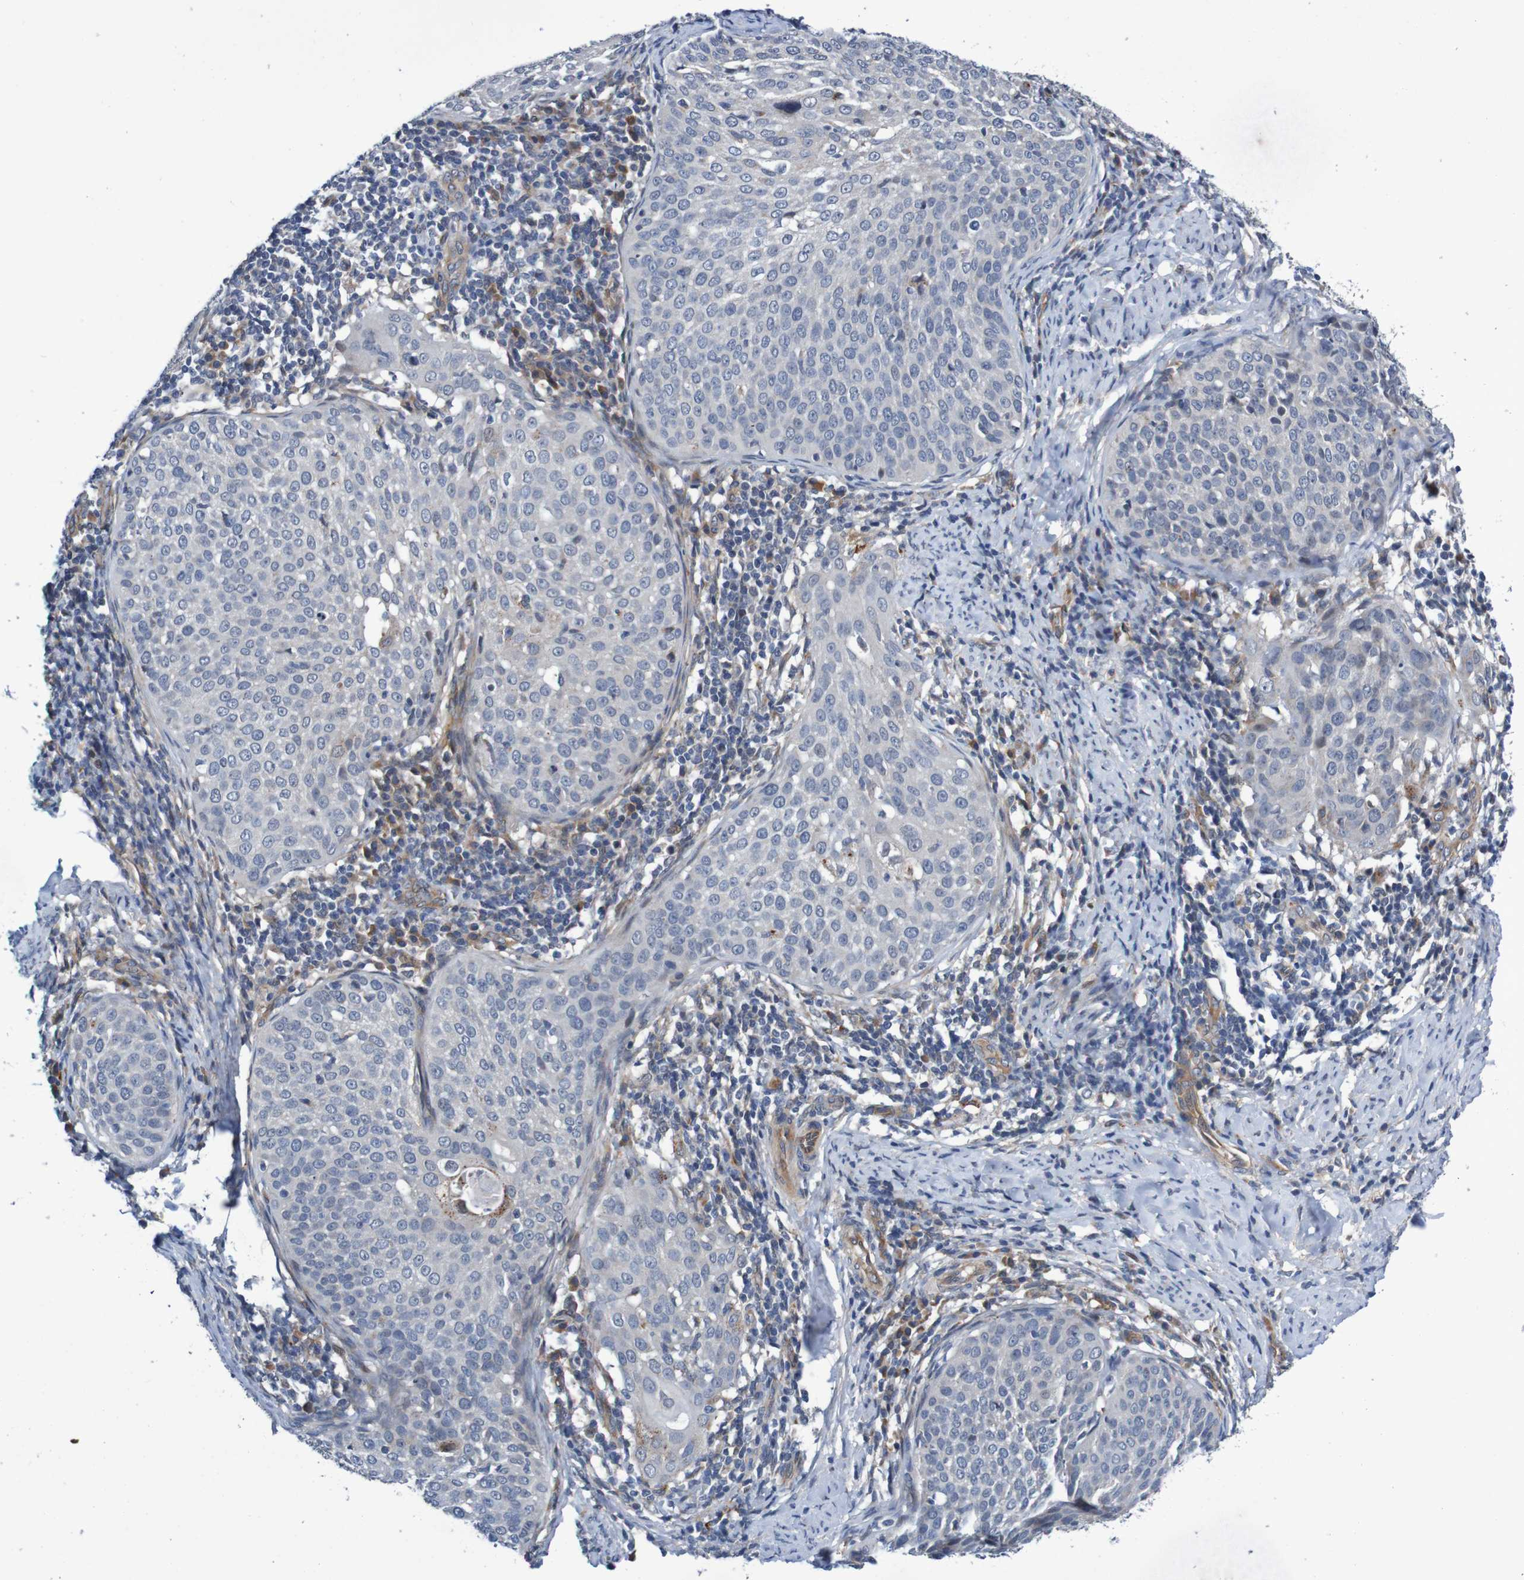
{"staining": {"intensity": "negative", "quantity": "none", "location": "none"}, "tissue": "cervical cancer", "cell_type": "Tumor cells", "image_type": "cancer", "snomed": [{"axis": "morphology", "description": "Squamous cell carcinoma, NOS"}, {"axis": "topography", "description": "Cervix"}], "caption": "An immunohistochemistry image of squamous cell carcinoma (cervical) is shown. There is no staining in tumor cells of squamous cell carcinoma (cervical).", "gene": "CPED1", "patient": {"sex": "female", "age": 51}}